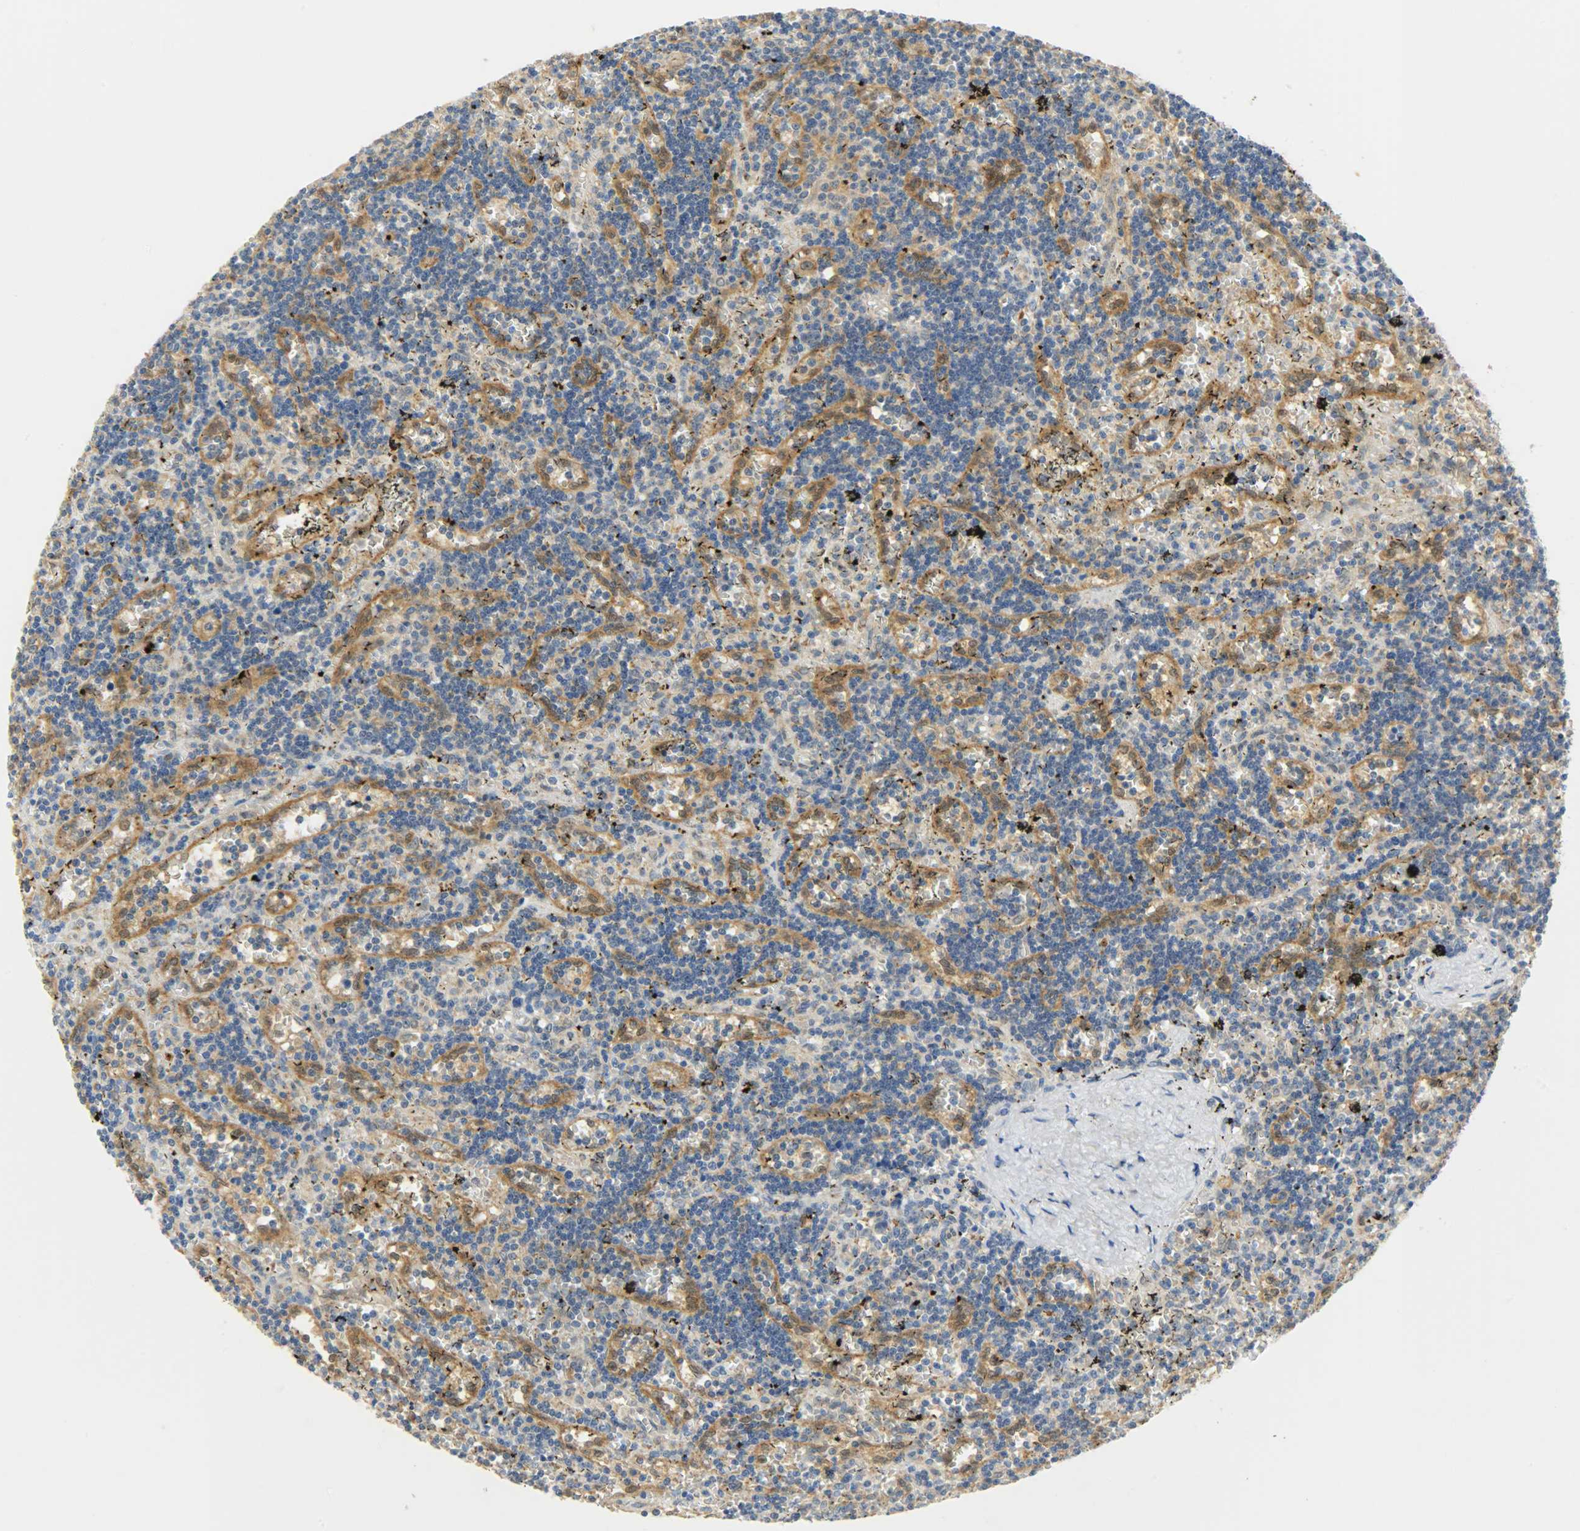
{"staining": {"intensity": "negative", "quantity": "none", "location": "none"}, "tissue": "lymphoma", "cell_type": "Tumor cells", "image_type": "cancer", "snomed": [{"axis": "morphology", "description": "Malignant lymphoma, non-Hodgkin's type, Low grade"}, {"axis": "topography", "description": "Spleen"}], "caption": "Immunohistochemical staining of low-grade malignant lymphoma, non-Hodgkin's type reveals no significant positivity in tumor cells. (Stains: DAB (3,3'-diaminobenzidine) IHC with hematoxylin counter stain, Microscopy: brightfield microscopy at high magnification).", "gene": "FKBP1A", "patient": {"sex": "male", "age": 60}}